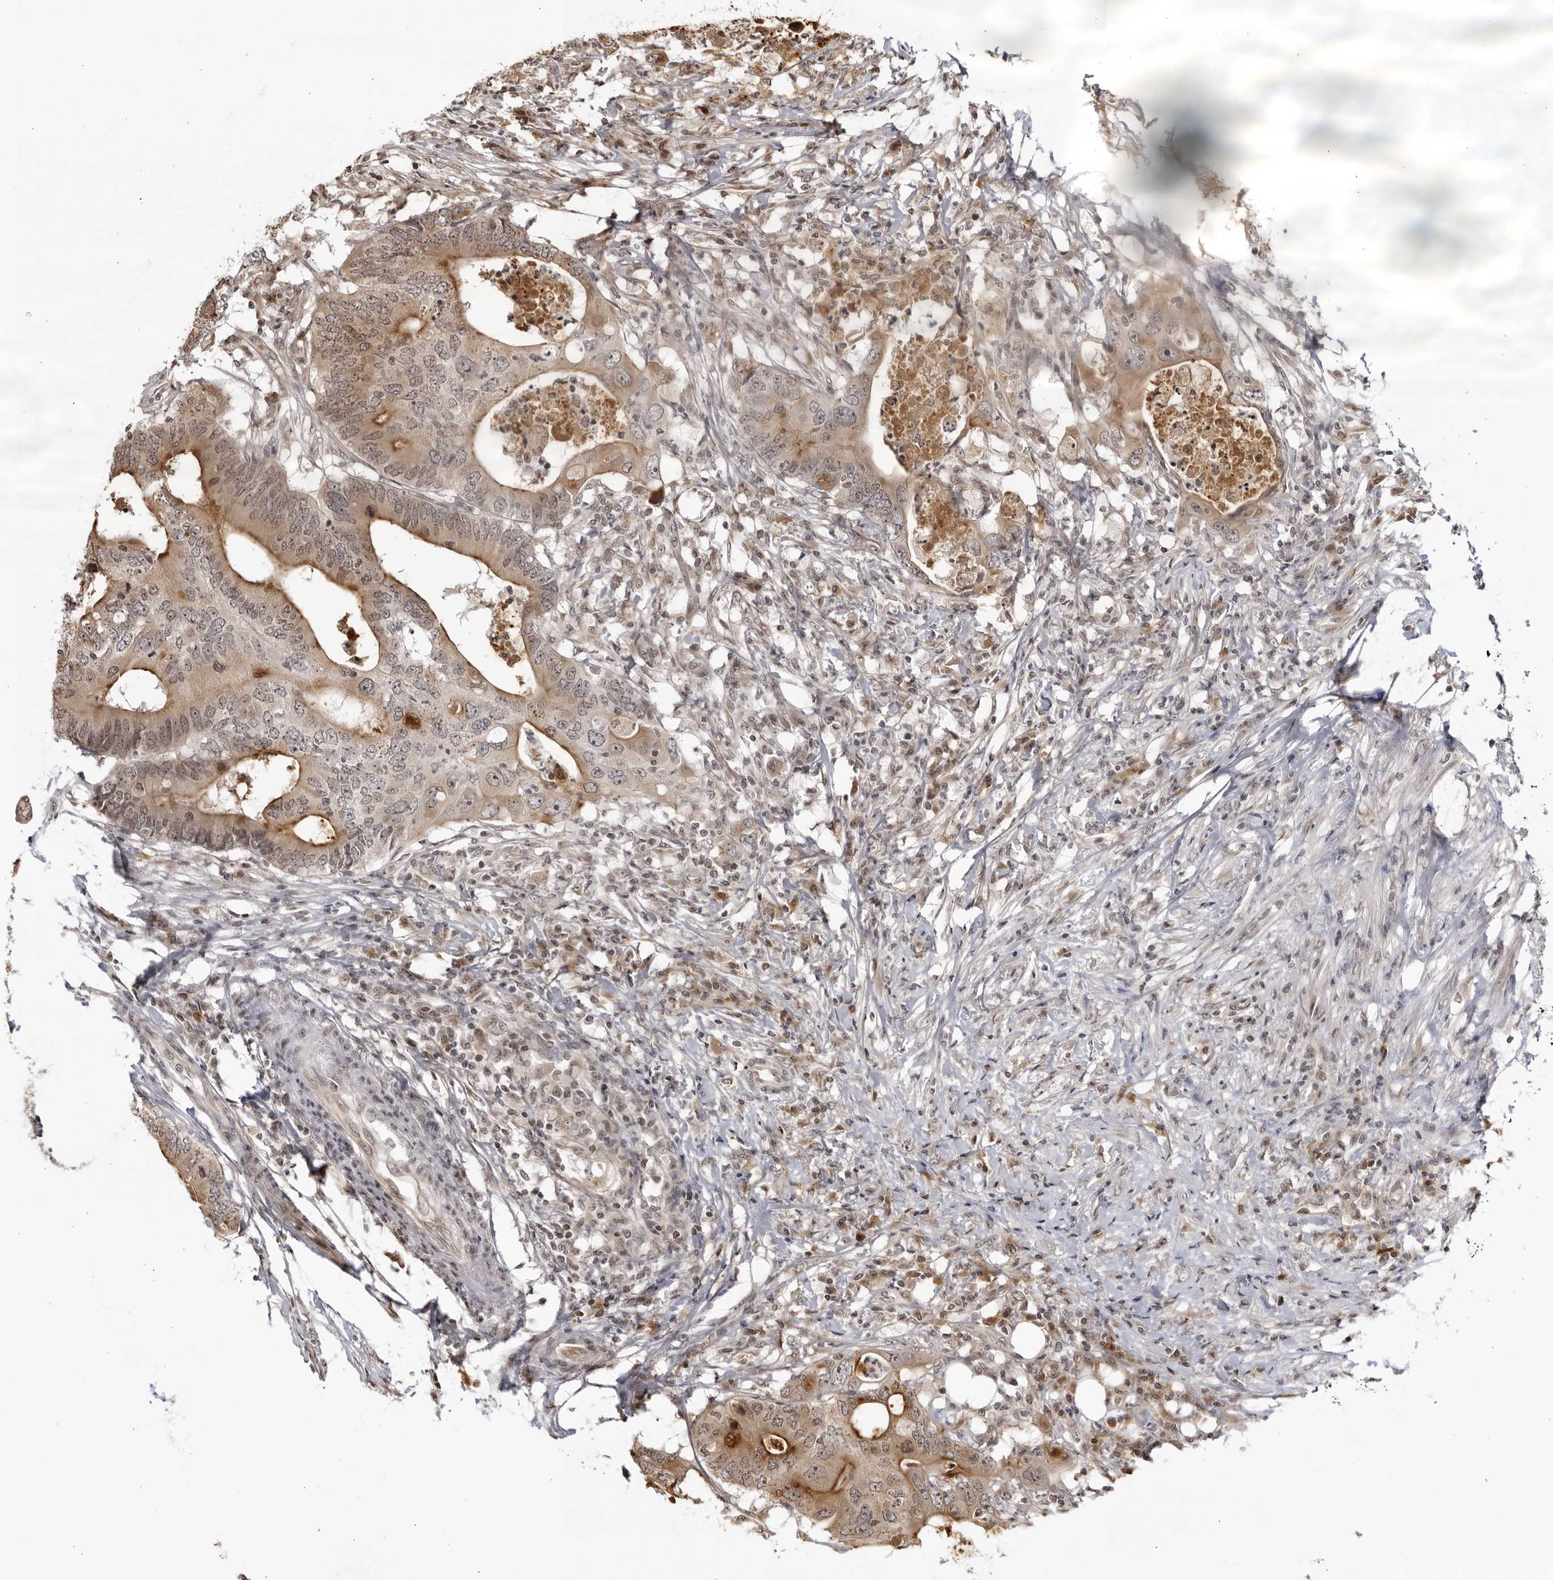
{"staining": {"intensity": "moderate", "quantity": "<25%", "location": "cytoplasmic/membranous,nuclear"}, "tissue": "colorectal cancer", "cell_type": "Tumor cells", "image_type": "cancer", "snomed": [{"axis": "morphology", "description": "Adenocarcinoma, NOS"}, {"axis": "topography", "description": "Colon"}], "caption": "A photomicrograph of human colorectal cancer (adenocarcinoma) stained for a protein displays moderate cytoplasmic/membranous and nuclear brown staining in tumor cells.", "gene": "RASGEF1C", "patient": {"sex": "male", "age": 71}}